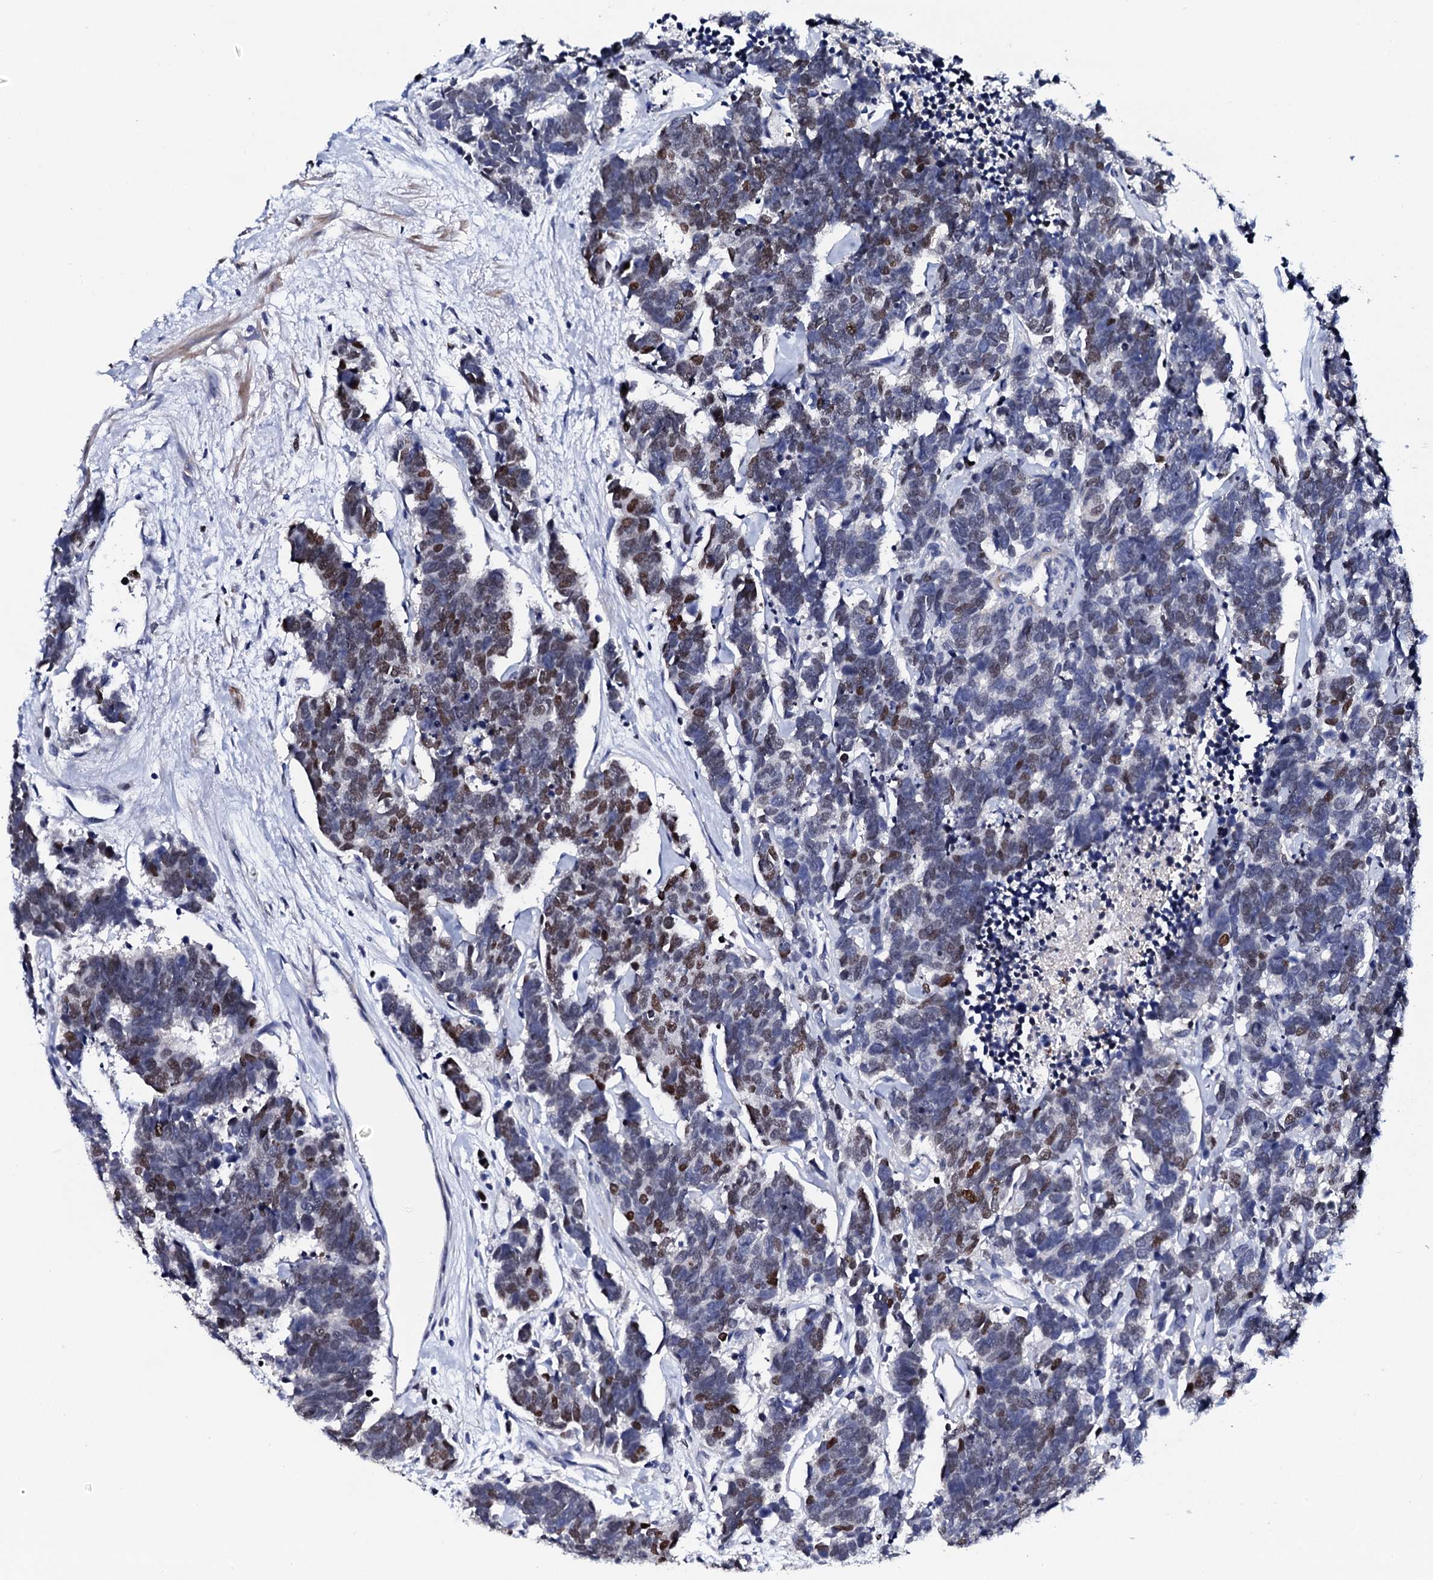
{"staining": {"intensity": "moderate", "quantity": "<25%", "location": "nuclear"}, "tissue": "carcinoid", "cell_type": "Tumor cells", "image_type": "cancer", "snomed": [{"axis": "morphology", "description": "Carcinoma, NOS"}, {"axis": "morphology", "description": "Carcinoid, malignant, NOS"}, {"axis": "topography", "description": "Urinary bladder"}], "caption": "Protein expression by immunohistochemistry demonstrates moderate nuclear positivity in about <25% of tumor cells in carcinoid. Immunohistochemistry stains the protein in brown and the nuclei are stained blue.", "gene": "NPM2", "patient": {"sex": "male", "age": 57}}